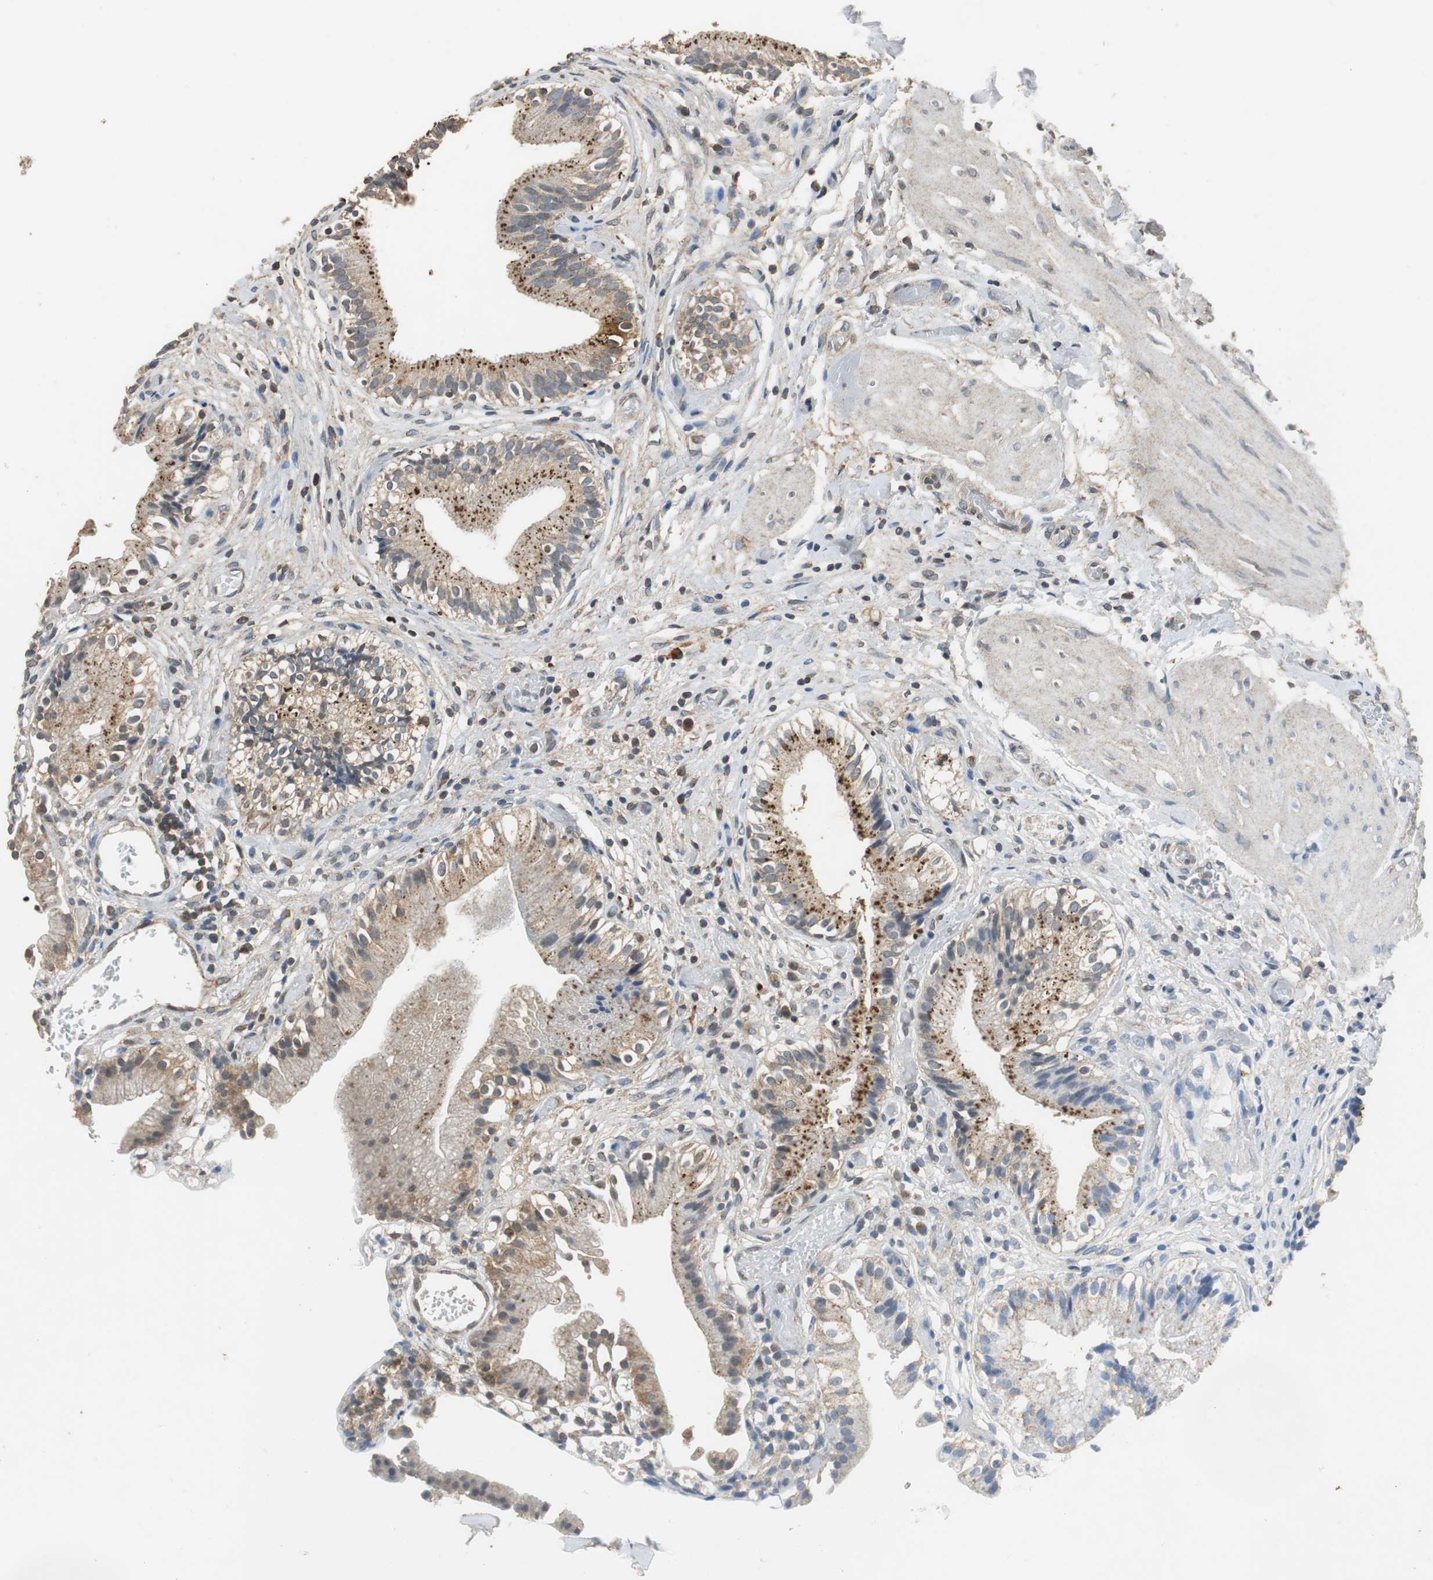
{"staining": {"intensity": "weak", "quantity": "<25%", "location": "cytoplasmic/membranous"}, "tissue": "gallbladder", "cell_type": "Glandular cells", "image_type": "normal", "snomed": [{"axis": "morphology", "description": "Normal tissue, NOS"}, {"axis": "topography", "description": "Gallbladder"}], "caption": "Photomicrograph shows no protein staining in glandular cells of benign gallbladder.", "gene": "VBP1", "patient": {"sex": "male", "age": 65}}